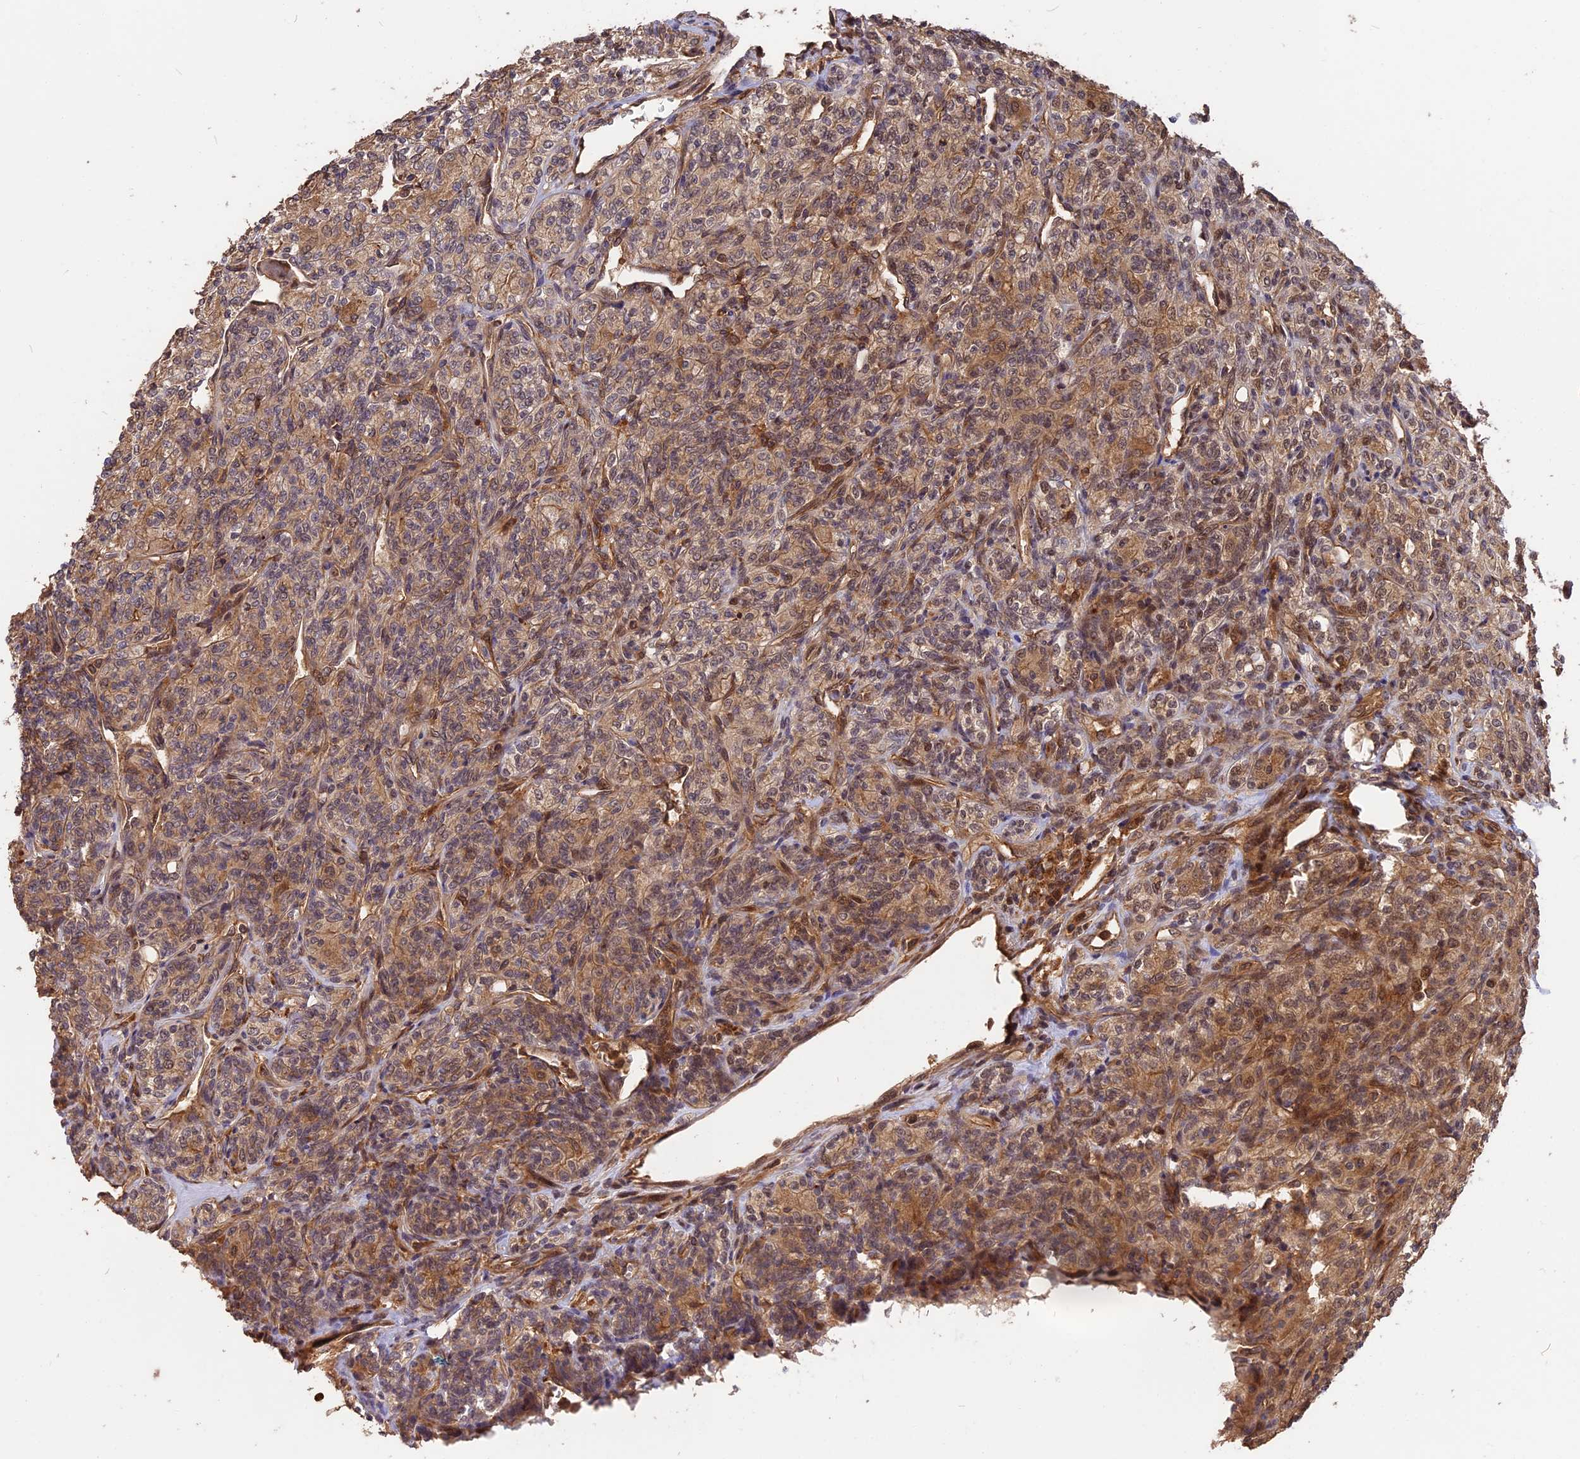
{"staining": {"intensity": "moderate", "quantity": "25%-75%", "location": "cytoplasmic/membranous"}, "tissue": "renal cancer", "cell_type": "Tumor cells", "image_type": "cancer", "snomed": [{"axis": "morphology", "description": "Adenocarcinoma, NOS"}, {"axis": "topography", "description": "Kidney"}], "caption": "Immunohistochemistry (IHC) (DAB (3,3'-diaminobenzidine)) staining of renal cancer (adenocarcinoma) demonstrates moderate cytoplasmic/membranous protein staining in about 25%-75% of tumor cells. The staining was performed using DAB to visualize the protein expression in brown, while the nuclei were stained in blue with hematoxylin (Magnification: 20x).", "gene": "ESCO1", "patient": {"sex": "male", "age": 77}}